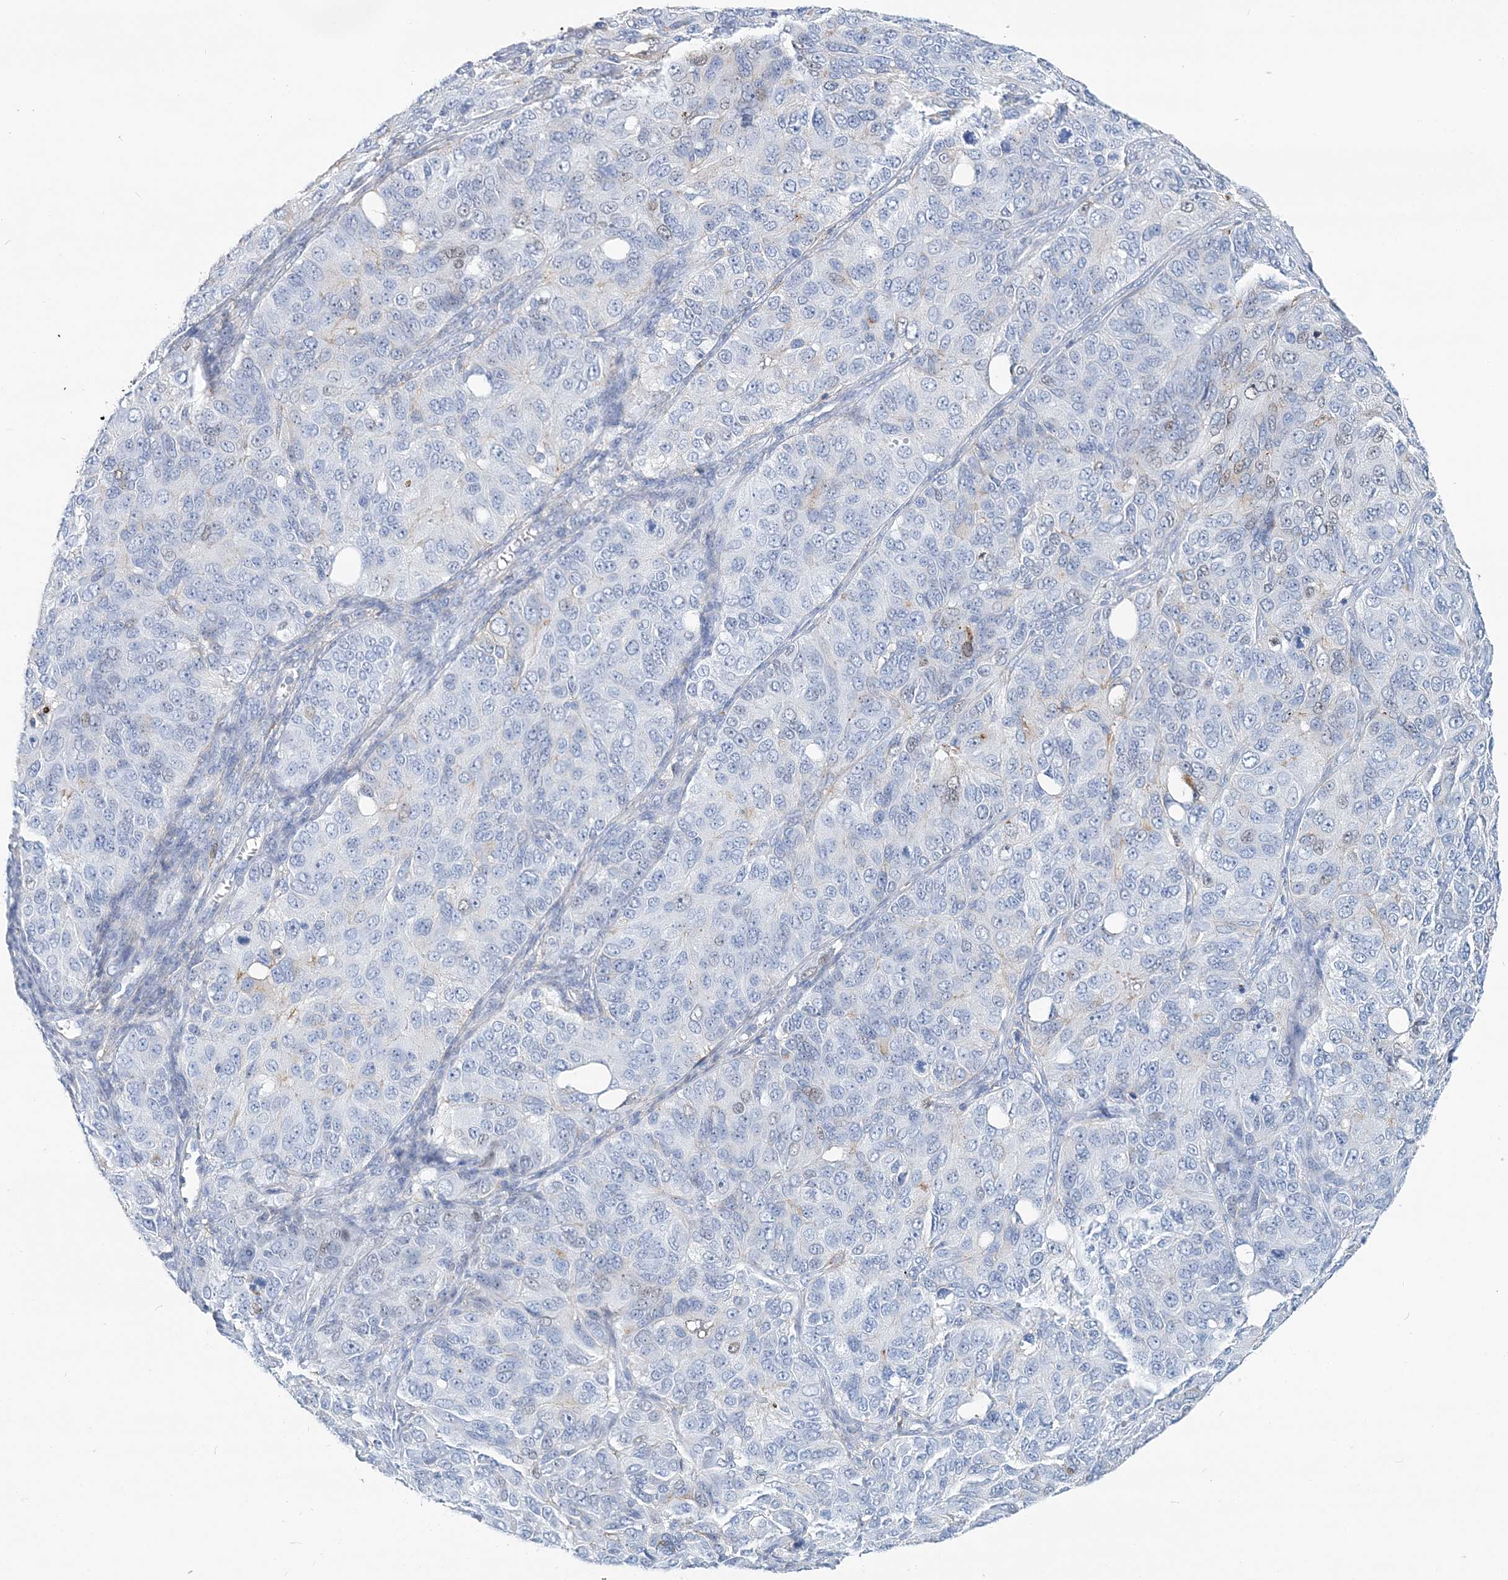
{"staining": {"intensity": "negative", "quantity": "none", "location": "none"}, "tissue": "ovarian cancer", "cell_type": "Tumor cells", "image_type": "cancer", "snomed": [{"axis": "morphology", "description": "Carcinoma, endometroid"}, {"axis": "topography", "description": "Ovary"}], "caption": "Immunohistochemistry histopathology image of neoplastic tissue: human endometroid carcinoma (ovarian) stained with DAB reveals no significant protein expression in tumor cells.", "gene": "NKX6-1", "patient": {"sex": "female", "age": 51}}